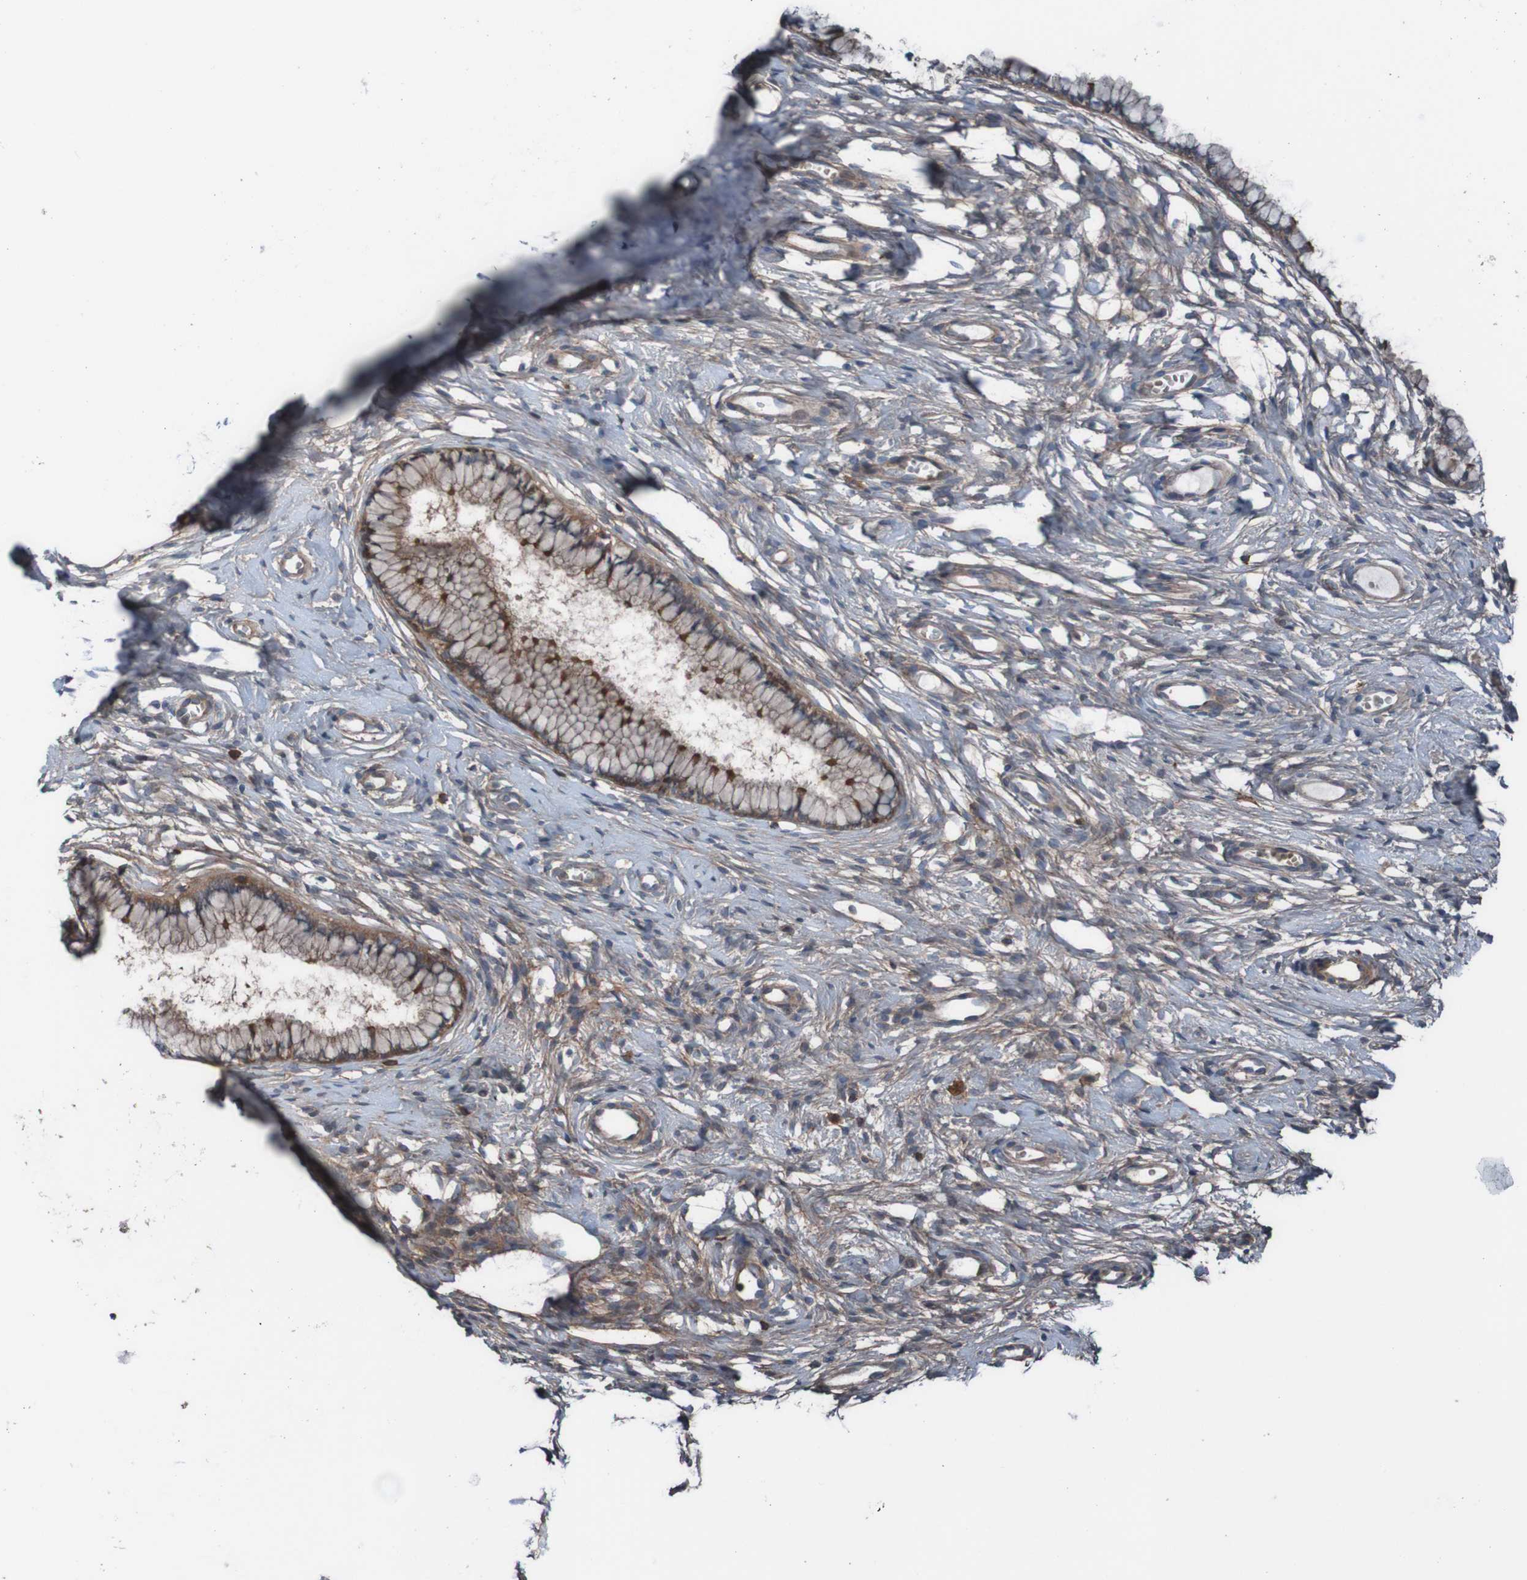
{"staining": {"intensity": "moderate", "quantity": ">75%", "location": "cytoplasmic/membranous"}, "tissue": "cervix", "cell_type": "Glandular cells", "image_type": "normal", "snomed": [{"axis": "morphology", "description": "Normal tissue, NOS"}, {"axis": "topography", "description": "Cervix"}], "caption": "High-magnification brightfield microscopy of unremarkable cervix stained with DAB (3,3'-diaminobenzidine) (brown) and counterstained with hematoxylin (blue). glandular cells exhibit moderate cytoplasmic/membranous positivity is present in about>75% of cells.", "gene": "PDGFB", "patient": {"sex": "female", "age": 65}}